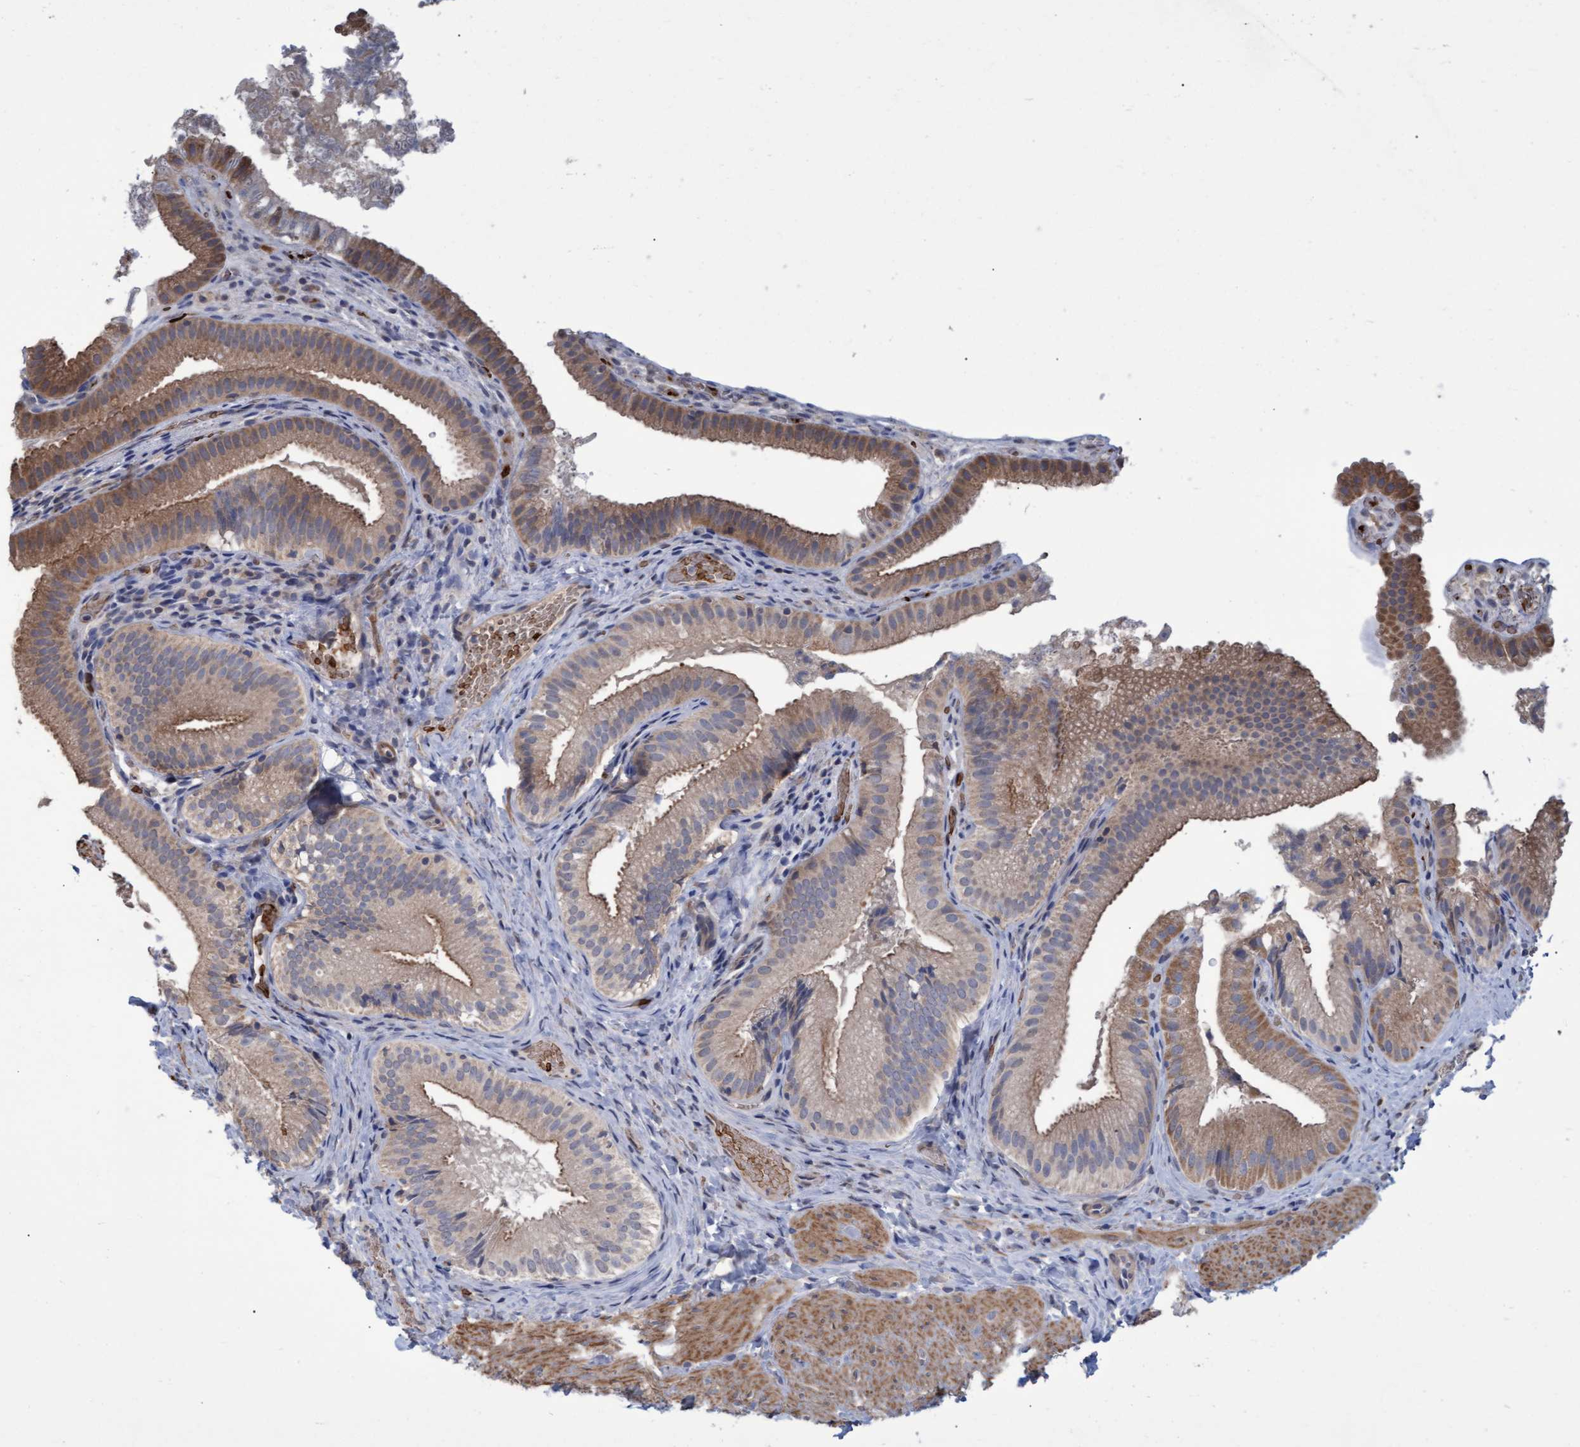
{"staining": {"intensity": "weak", "quantity": ">75%", "location": "cytoplasmic/membranous"}, "tissue": "gallbladder", "cell_type": "Glandular cells", "image_type": "normal", "snomed": [{"axis": "morphology", "description": "Normal tissue, NOS"}, {"axis": "topography", "description": "Gallbladder"}], "caption": "This image displays IHC staining of benign gallbladder, with low weak cytoplasmic/membranous staining in about >75% of glandular cells.", "gene": "NAA15", "patient": {"sex": "female", "age": 30}}